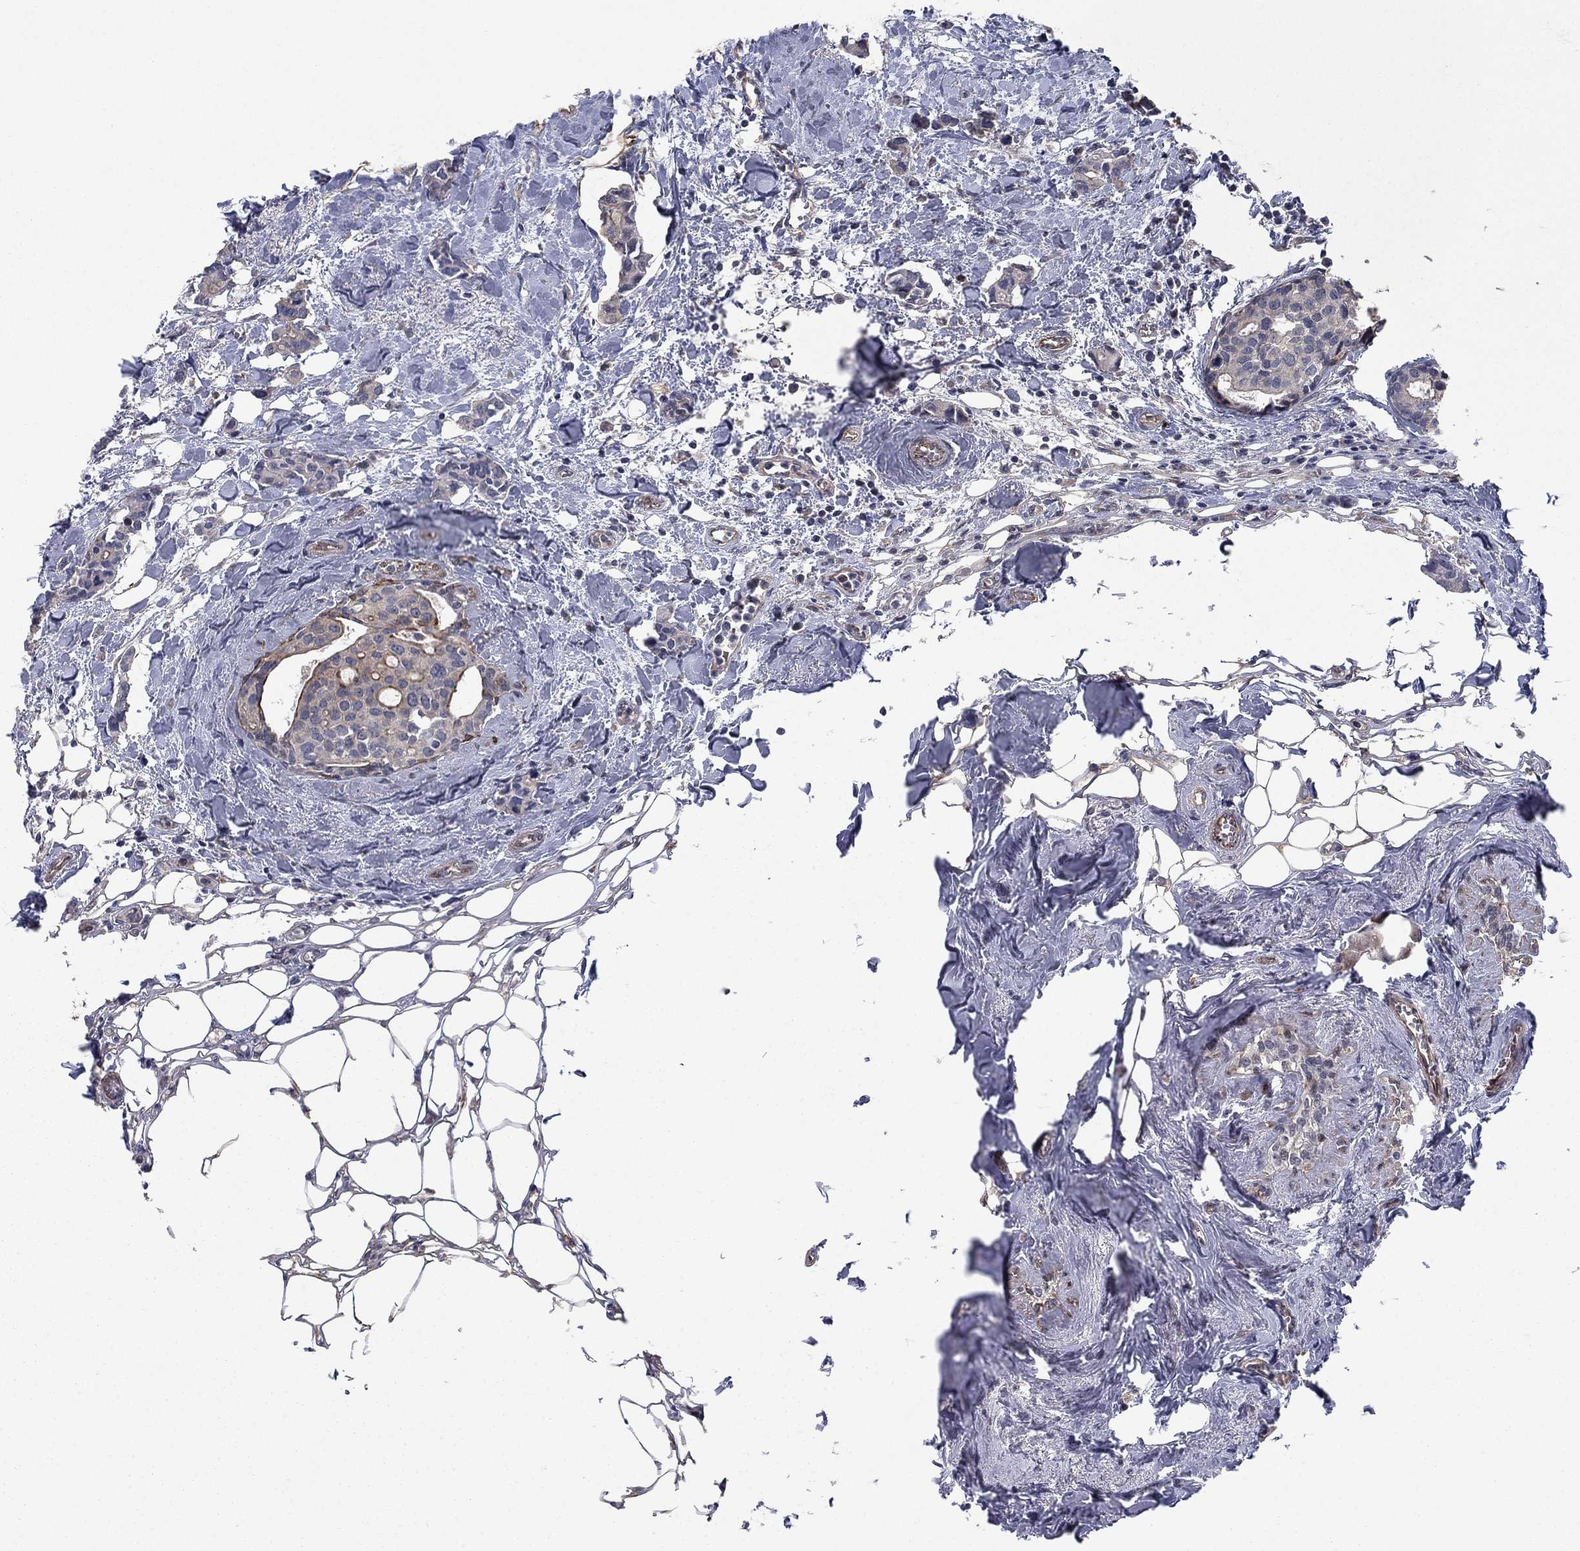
{"staining": {"intensity": "moderate", "quantity": "<25%", "location": "cytoplasmic/membranous"}, "tissue": "breast cancer", "cell_type": "Tumor cells", "image_type": "cancer", "snomed": [{"axis": "morphology", "description": "Duct carcinoma"}, {"axis": "topography", "description": "Breast"}], "caption": "The micrograph shows immunohistochemical staining of breast infiltrating ductal carcinoma. There is moderate cytoplasmic/membranous positivity is identified in approximately <25% of tumor cells. The staining was performed using DAB (3,3'-diaminobenzidine), with brown indicating positive protein expression. Nuclei are stained blue with hematoxylin.", "gene": "BCL11A", "patient": {"sex": "female", "age": 83}}